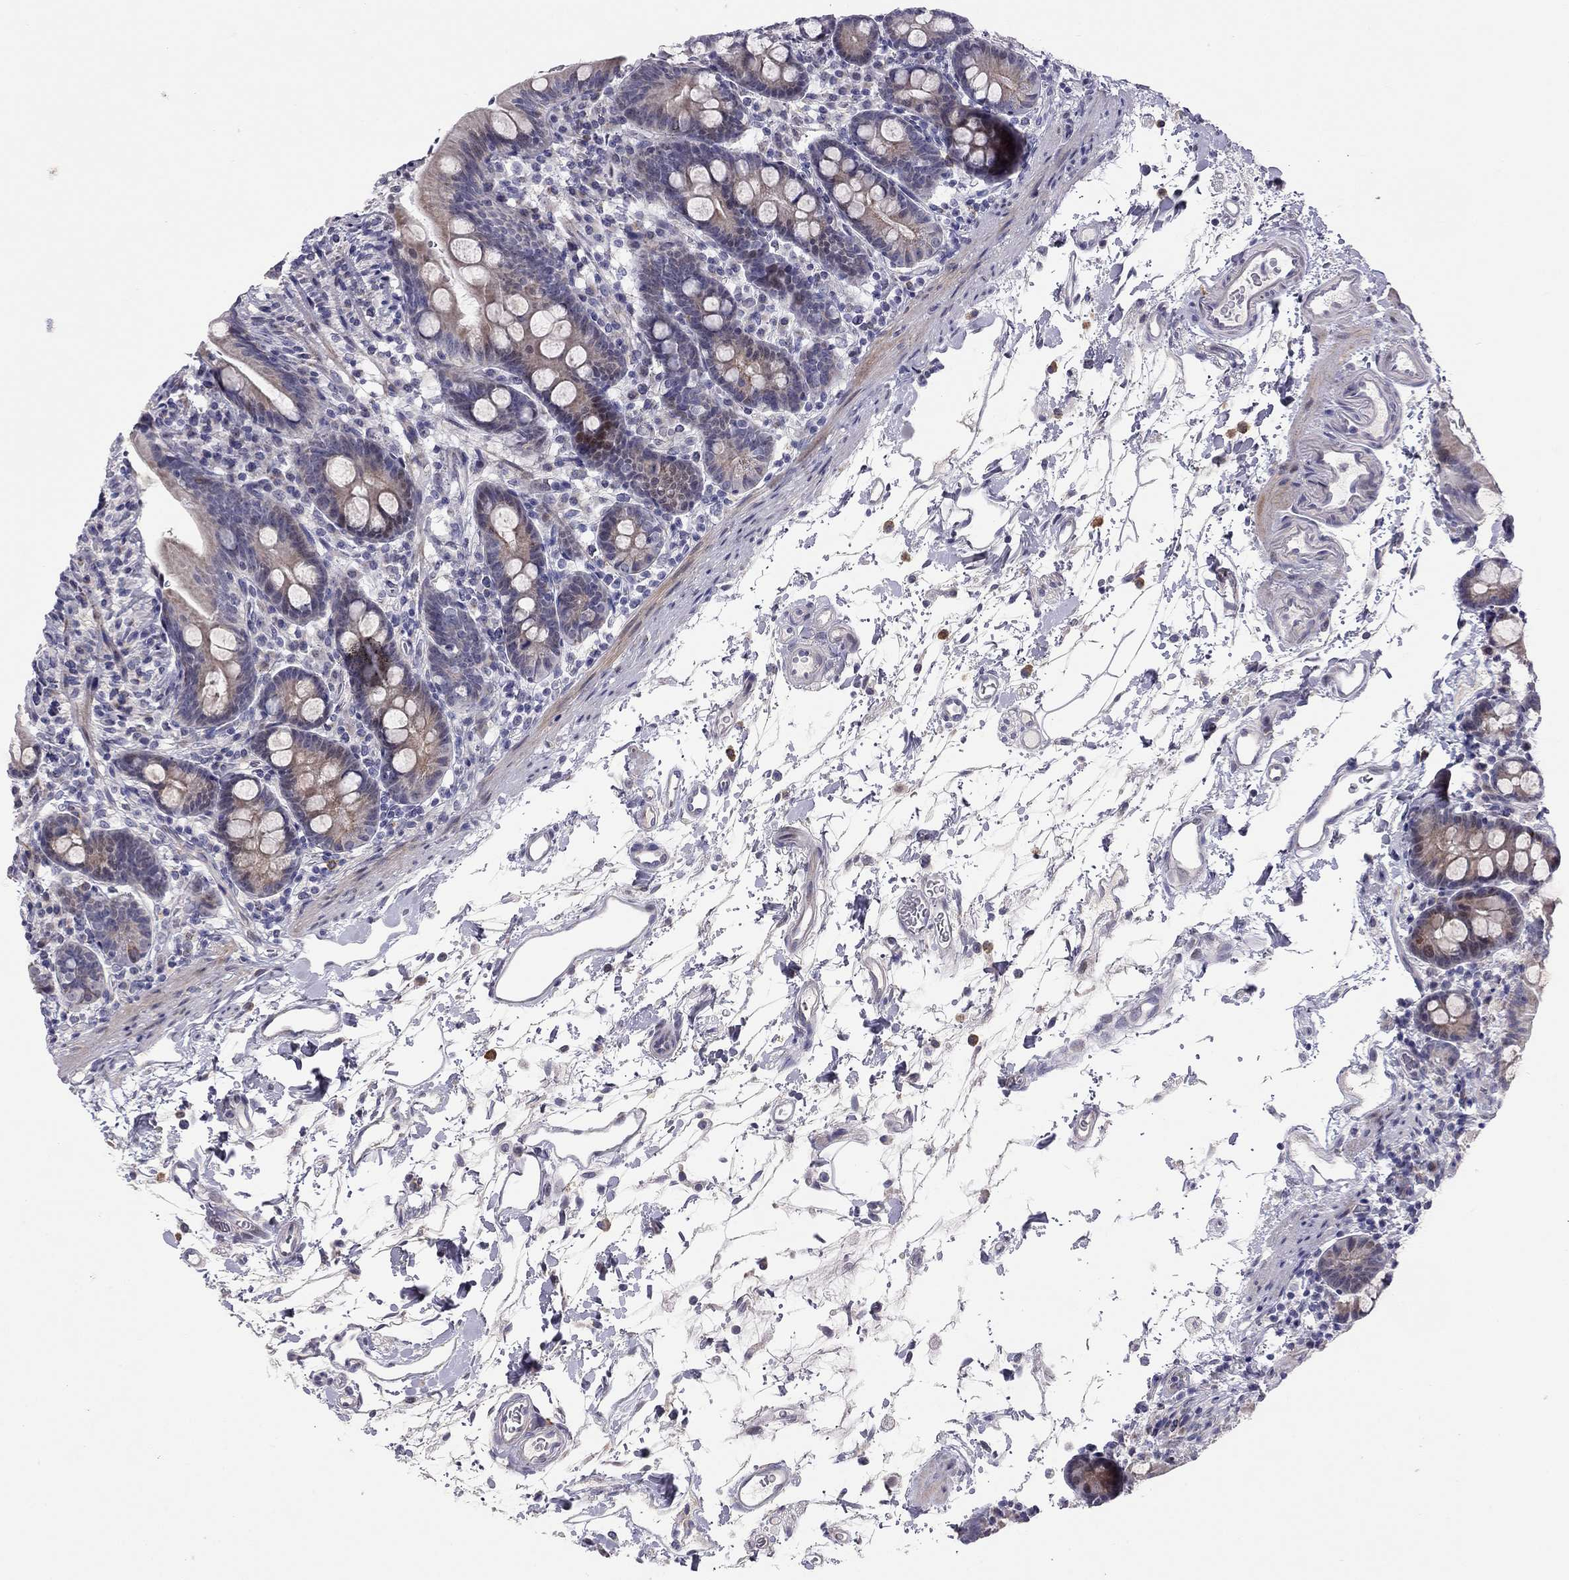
{"staining": {"intensity": "moderate", "quantity": "25%-75%", "location": "cytoplasmic/membranous"}, "tissue": "small intestine", "cell_type": "Glandular cells", "image_type": "normal", "snomed": [{"axis": "morphology", "description": "Normal tissue, NOS"}, {"axis": "topography", "description": "Small intestine"}], "caption": "This micrograph displays unremarkable small intestine stained with IHC to label a protein in brown. The cytoplasmic/membranous of glandular cells show moderate positivity for the protein. Nuclei are counter-stained blue.", "gene": "C8orf88", "patient": {"sex": "female", "age": 44}}